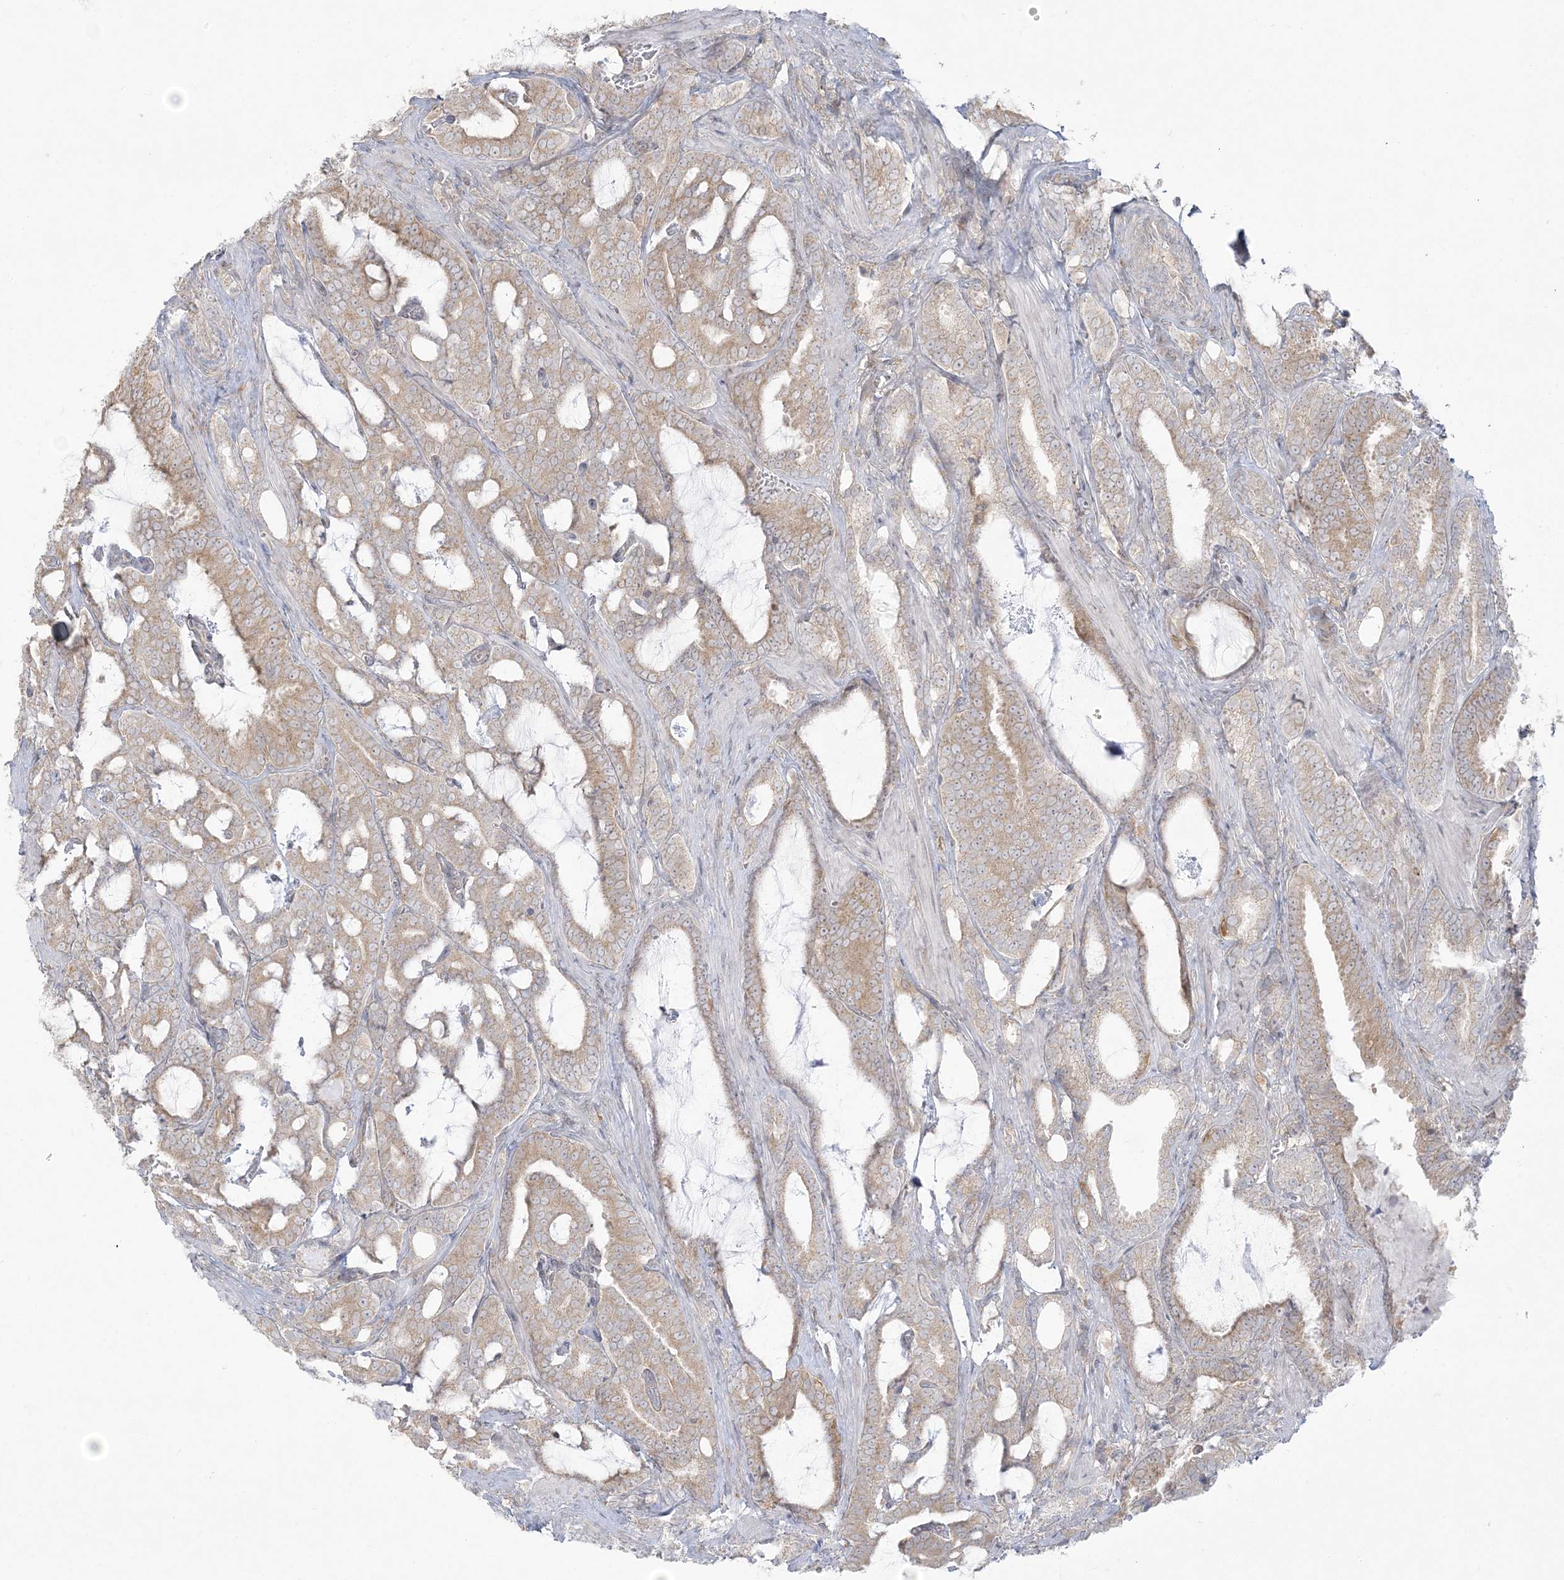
{"staining": {"intensity": "weak", "quantity": "25%-75%", "location": "cytoplasmic/membranous"}, "tissue": "prostate cancer", "cell_type": "Tumor cells", "image_type": "cancer", "snomed": [{"axis": "morphology", "description": "Adenocarcinoma, High grade"}, {"axis": "topography", "description": "Prostate and seminal vesicle, NOS"}], "caption": "High-grade adenocarcinoma (prostate) stained with a protein marker exhibits weak staining in tumor cells.", "gene": "ZC3H6", "patient": {"sex": "male", "age": 67}}